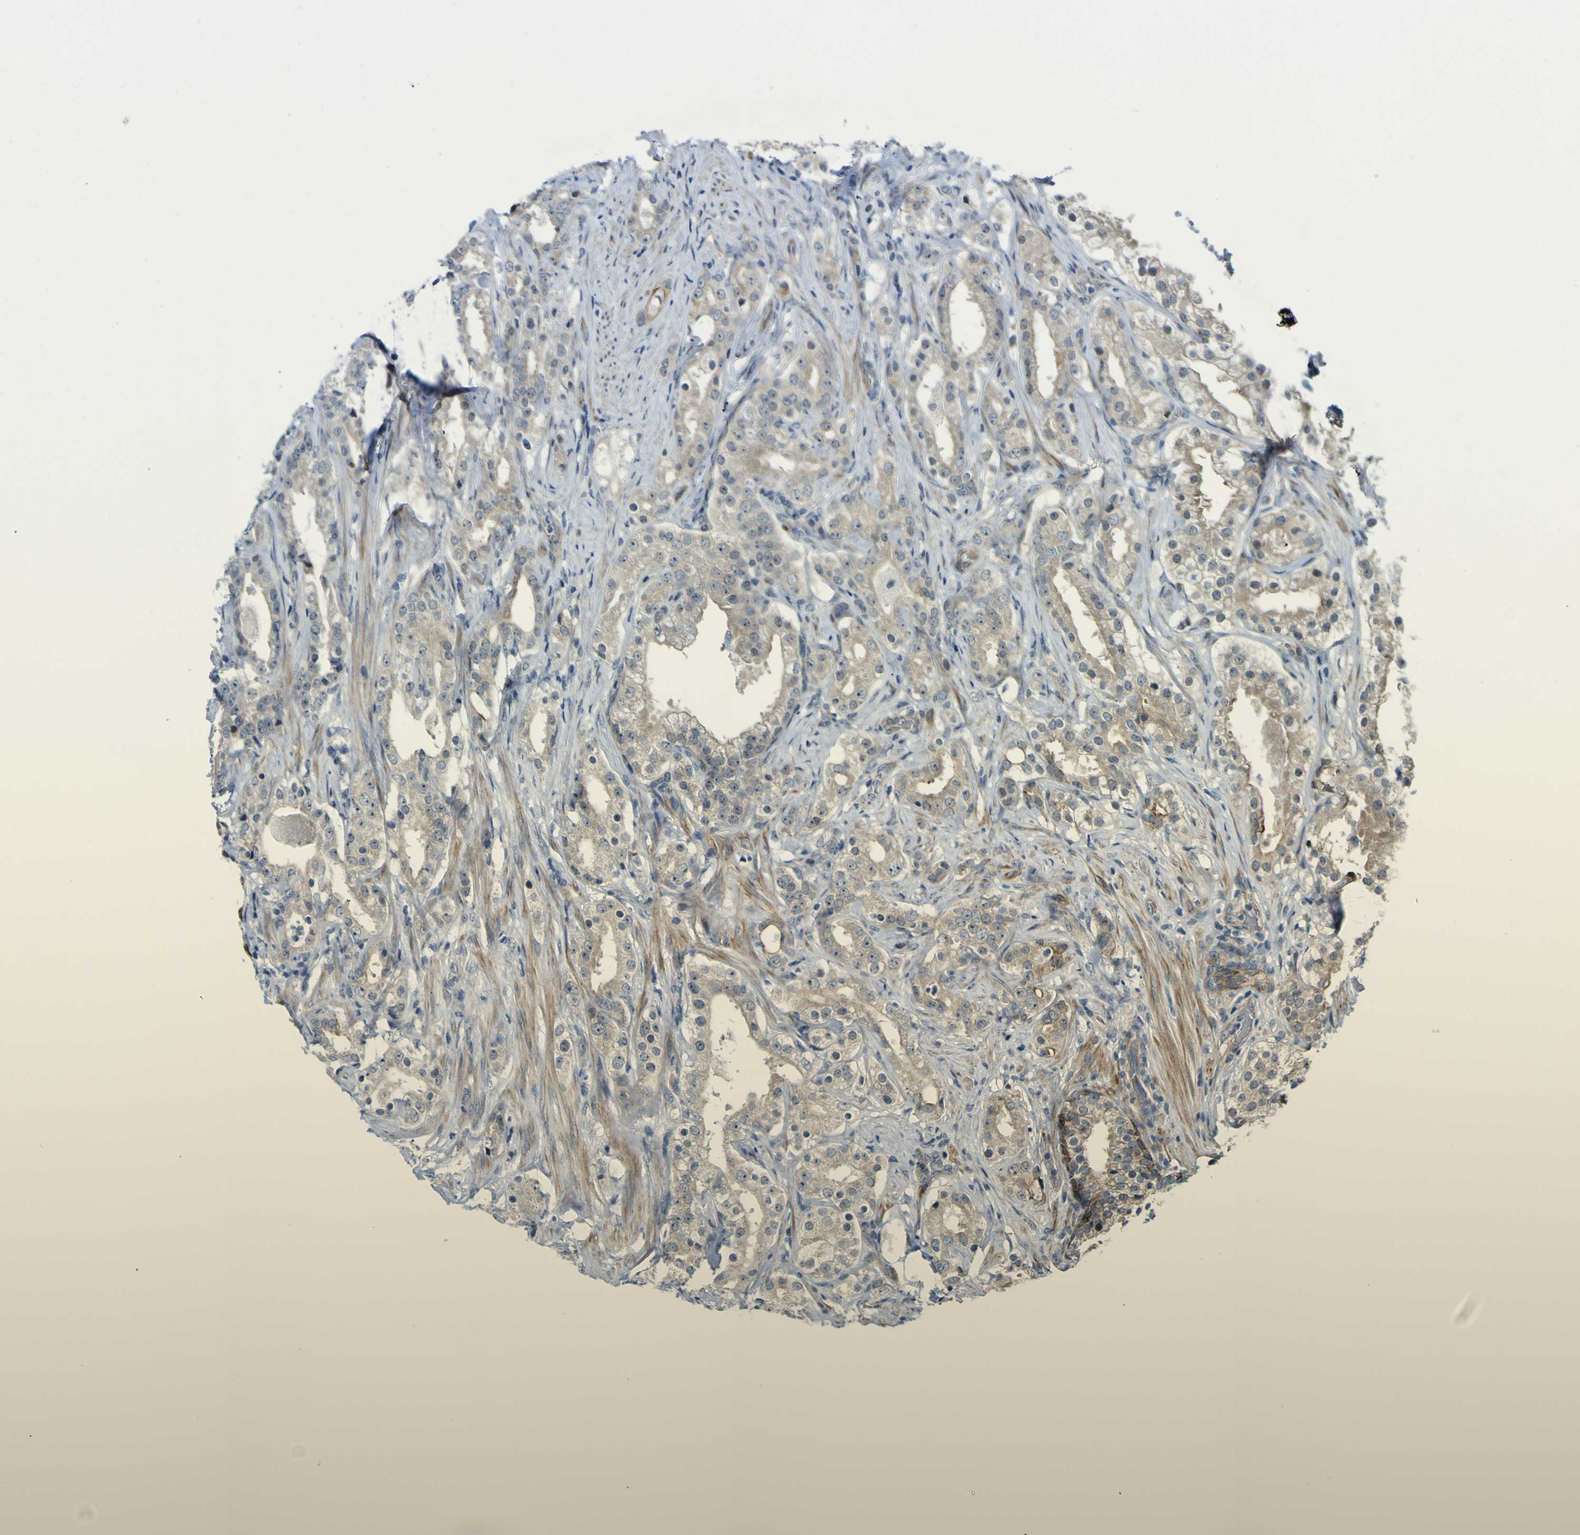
{"staining": {"intensity": "moderate", "quantity": "25%-75%", "location": "cytoplasmic/membranous"}, "tissue": "prostate cancer", "cell_type": "Tumor cells", "image_type": "cancer", "snomed": [{"axis": "morphology", "description": "Adenocarcinoma, Low grade"}, {"axis": "topography", "description": "Prostate"}], "caption": "Protein positivity by immunohistochemistry (IHC) demonstrates moderate cytoplasmic/membranous staining in about 25%-75% of tumor cells in adenocarcinoma (low-grade) (prostate). (brown staining indicates protein expression, while blue staining denotes nuclei).", "gene": "KDM7A", "patient": {"sex": "male", "age": 59}}